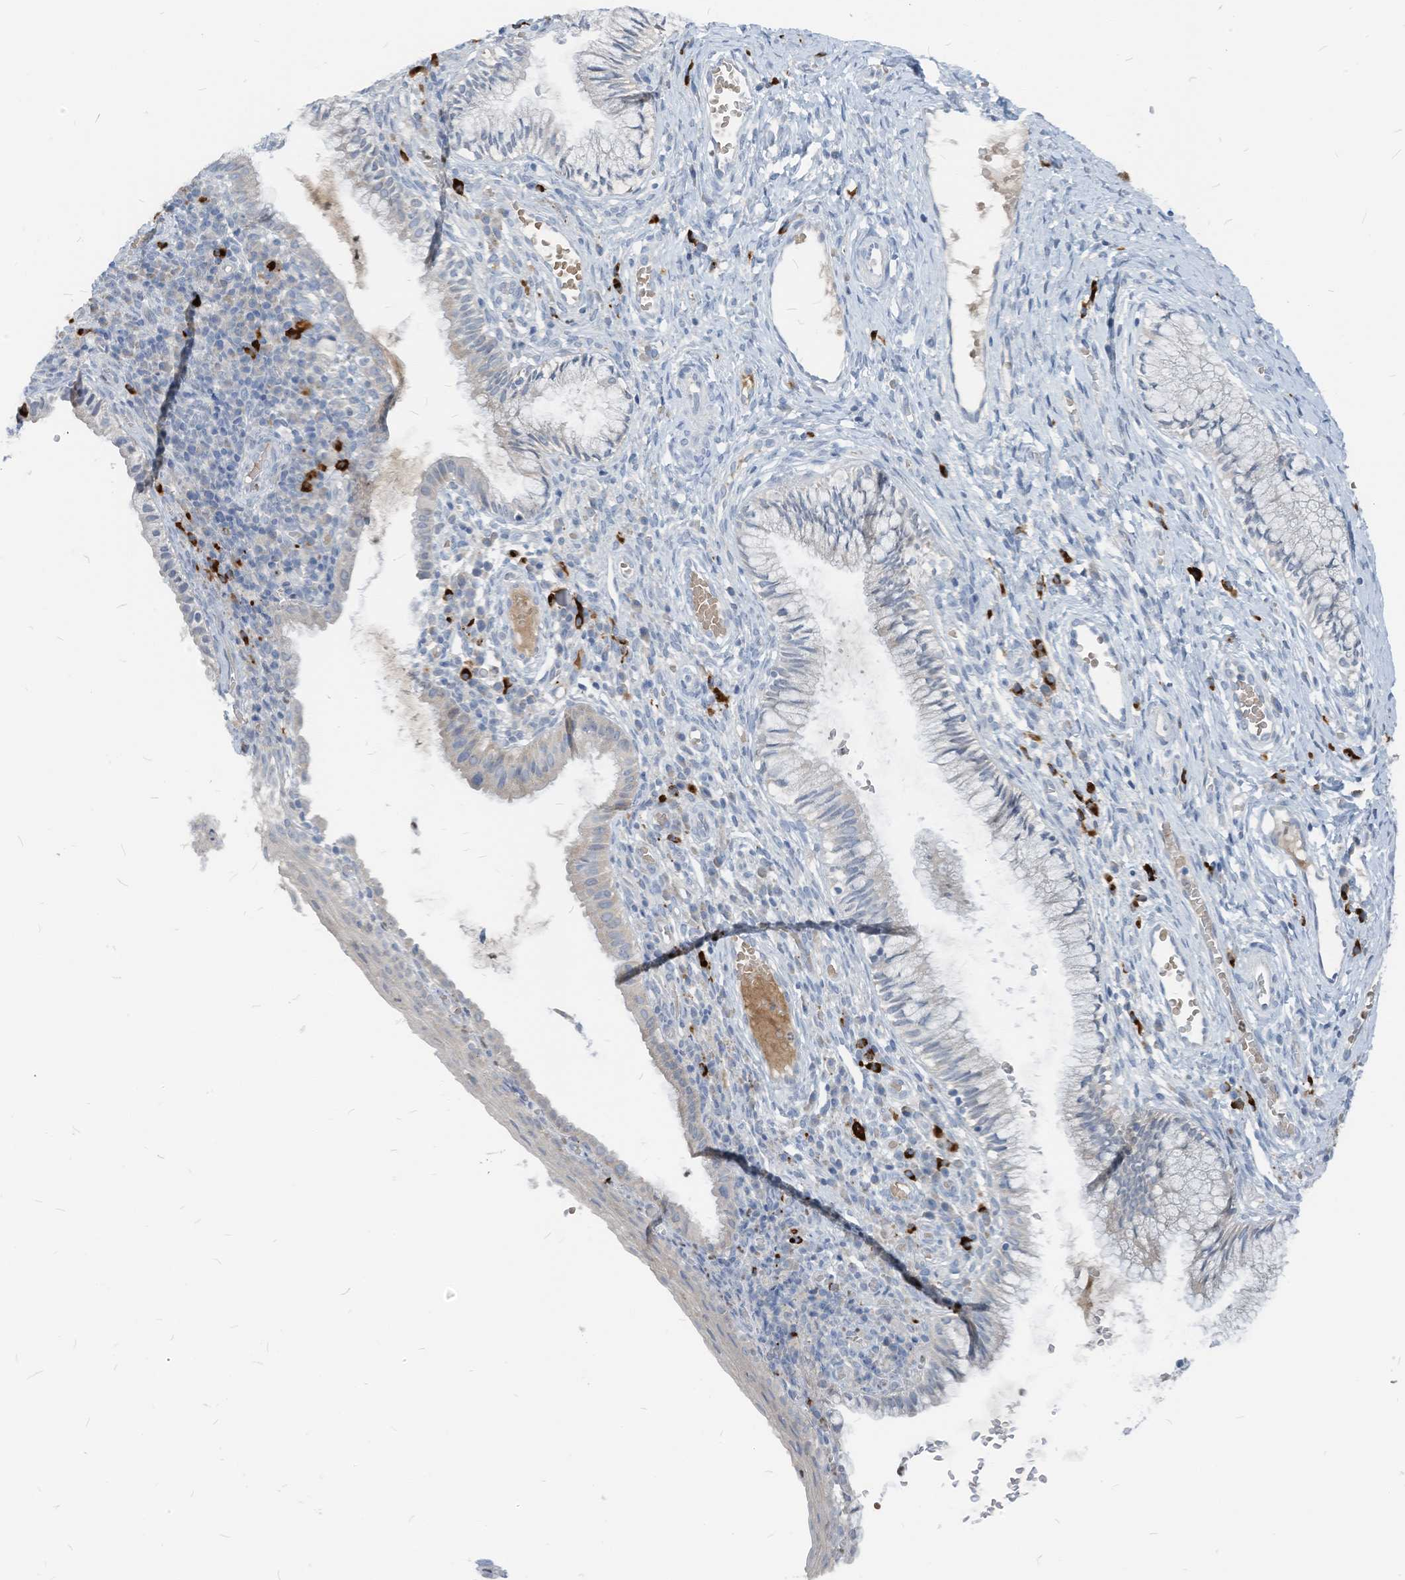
{"staining": {"intensity": "negative", "quantity": "none", "location": "none"}, "tissue": "cervix", "cell_type": "Glandular cells", "image_type": "normal", "snomed": [{"axis": "morphology", "description": "Normal tissue, NOS"}, {"axis": "topography", "description": "Cervix"}], "caption": "The image shows no staining of glandular cells in normal cervix. The staining was performed using DAB (3,3'-diaminobenzidine) to visualize the protein expression in brown, while the nuclei were stained in blue with hematoxylin (Magnification: 20x).", "gene": "CHMP2B", "patient": {"sex": "female", "age": 27}}